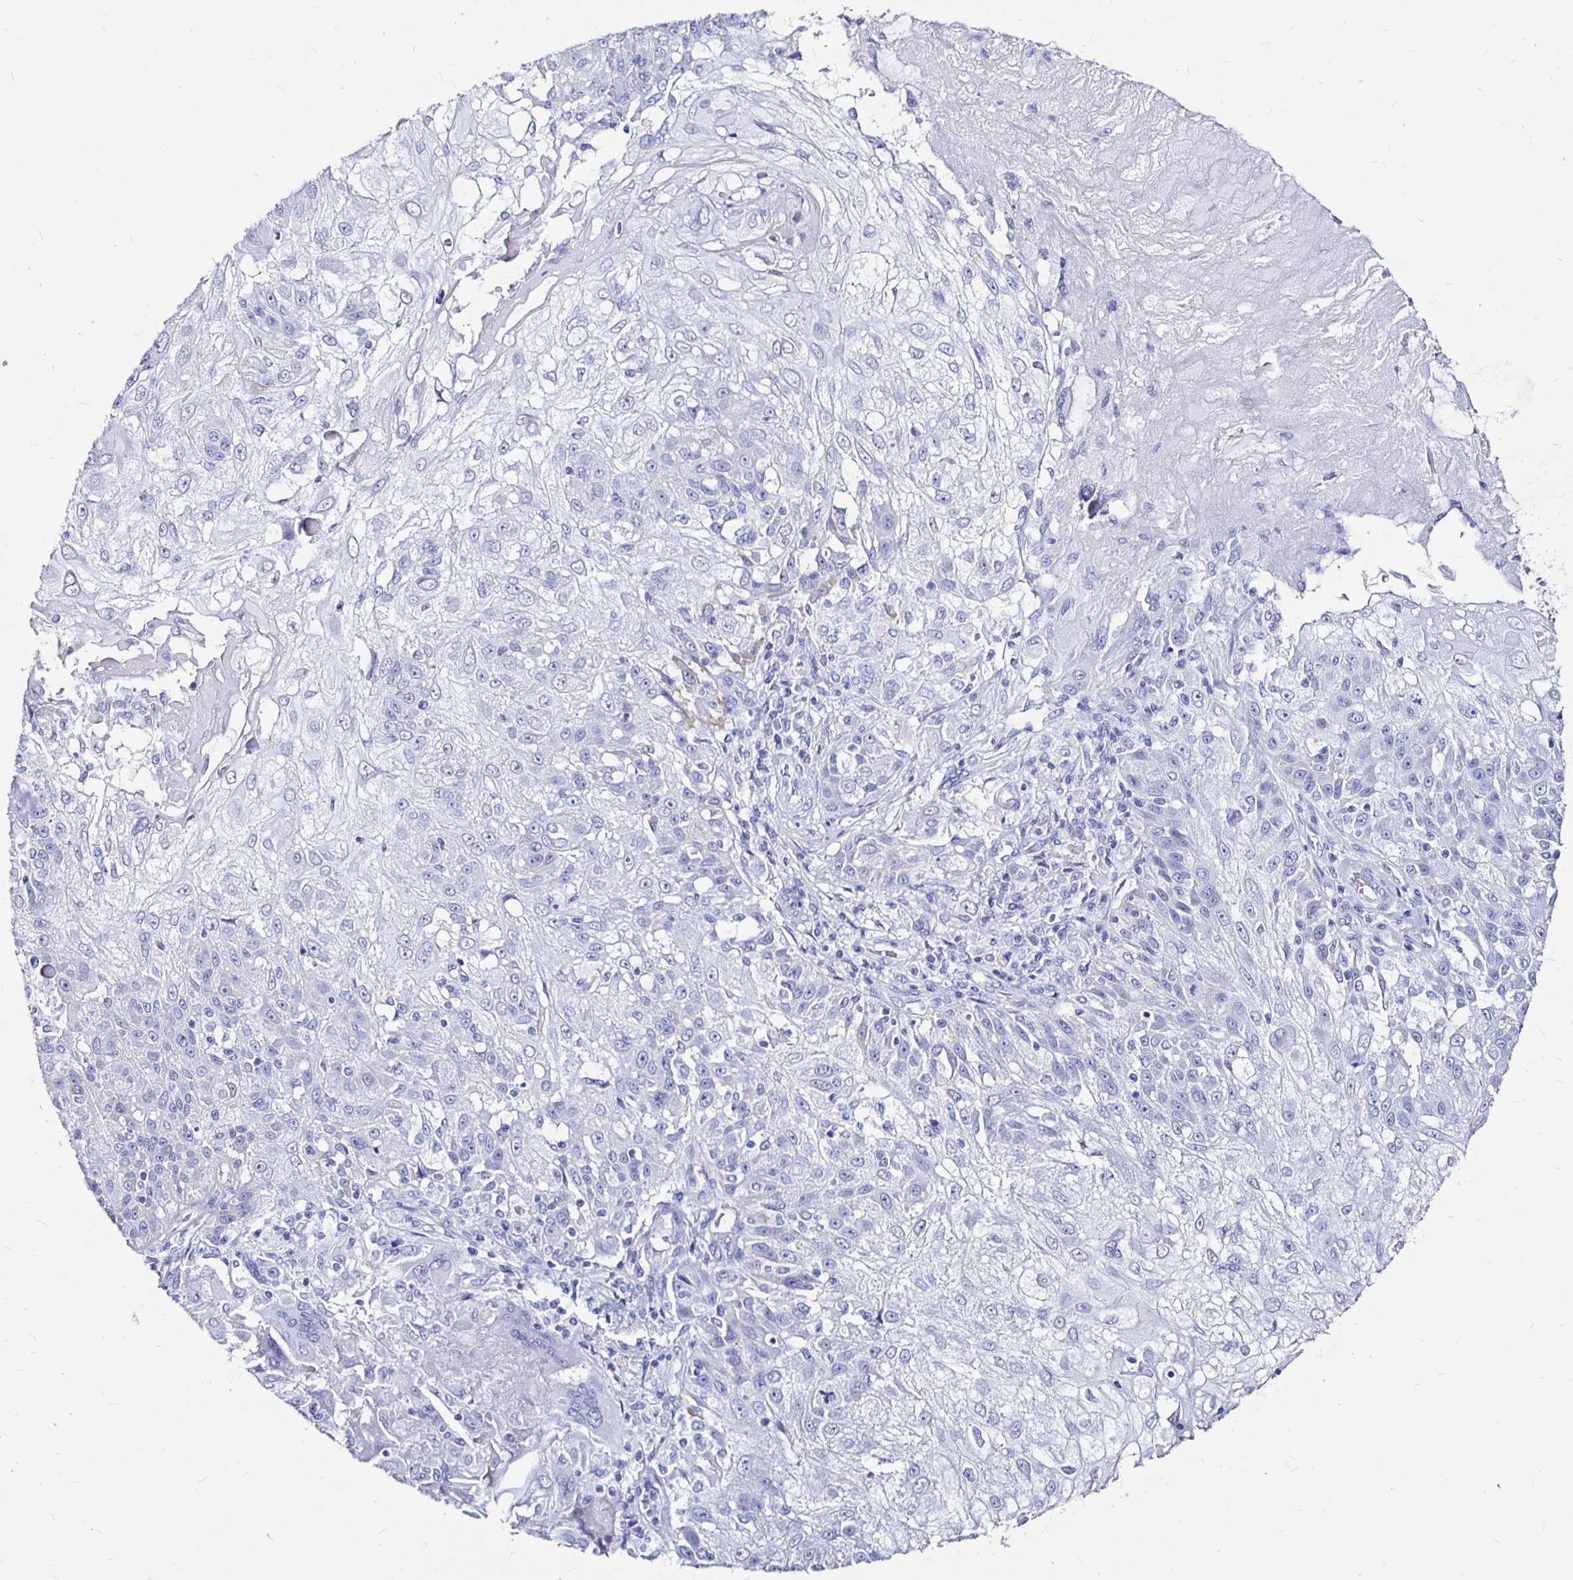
{"staining": {"intensity": "negative", "quantity": "none", "location": "none"}, "tissue": "skin cancer", "cell_type": "Tumor cells", "image_type": "cancer", "snomed": [{"axis": "morphology", "description": "Normal tissue, NOS"}, {"axis": "morphology", "description": "Squamous cell carcinoma, NOS"}, {"axis": "topography", "description": "Skin"}], "caption": "Human skin cancer stained for a protein using immunohistochemistry reveals no positivity in tumor cells.", "gene": "LUZP4", "patient": {"sex": "female", "age": 83}}